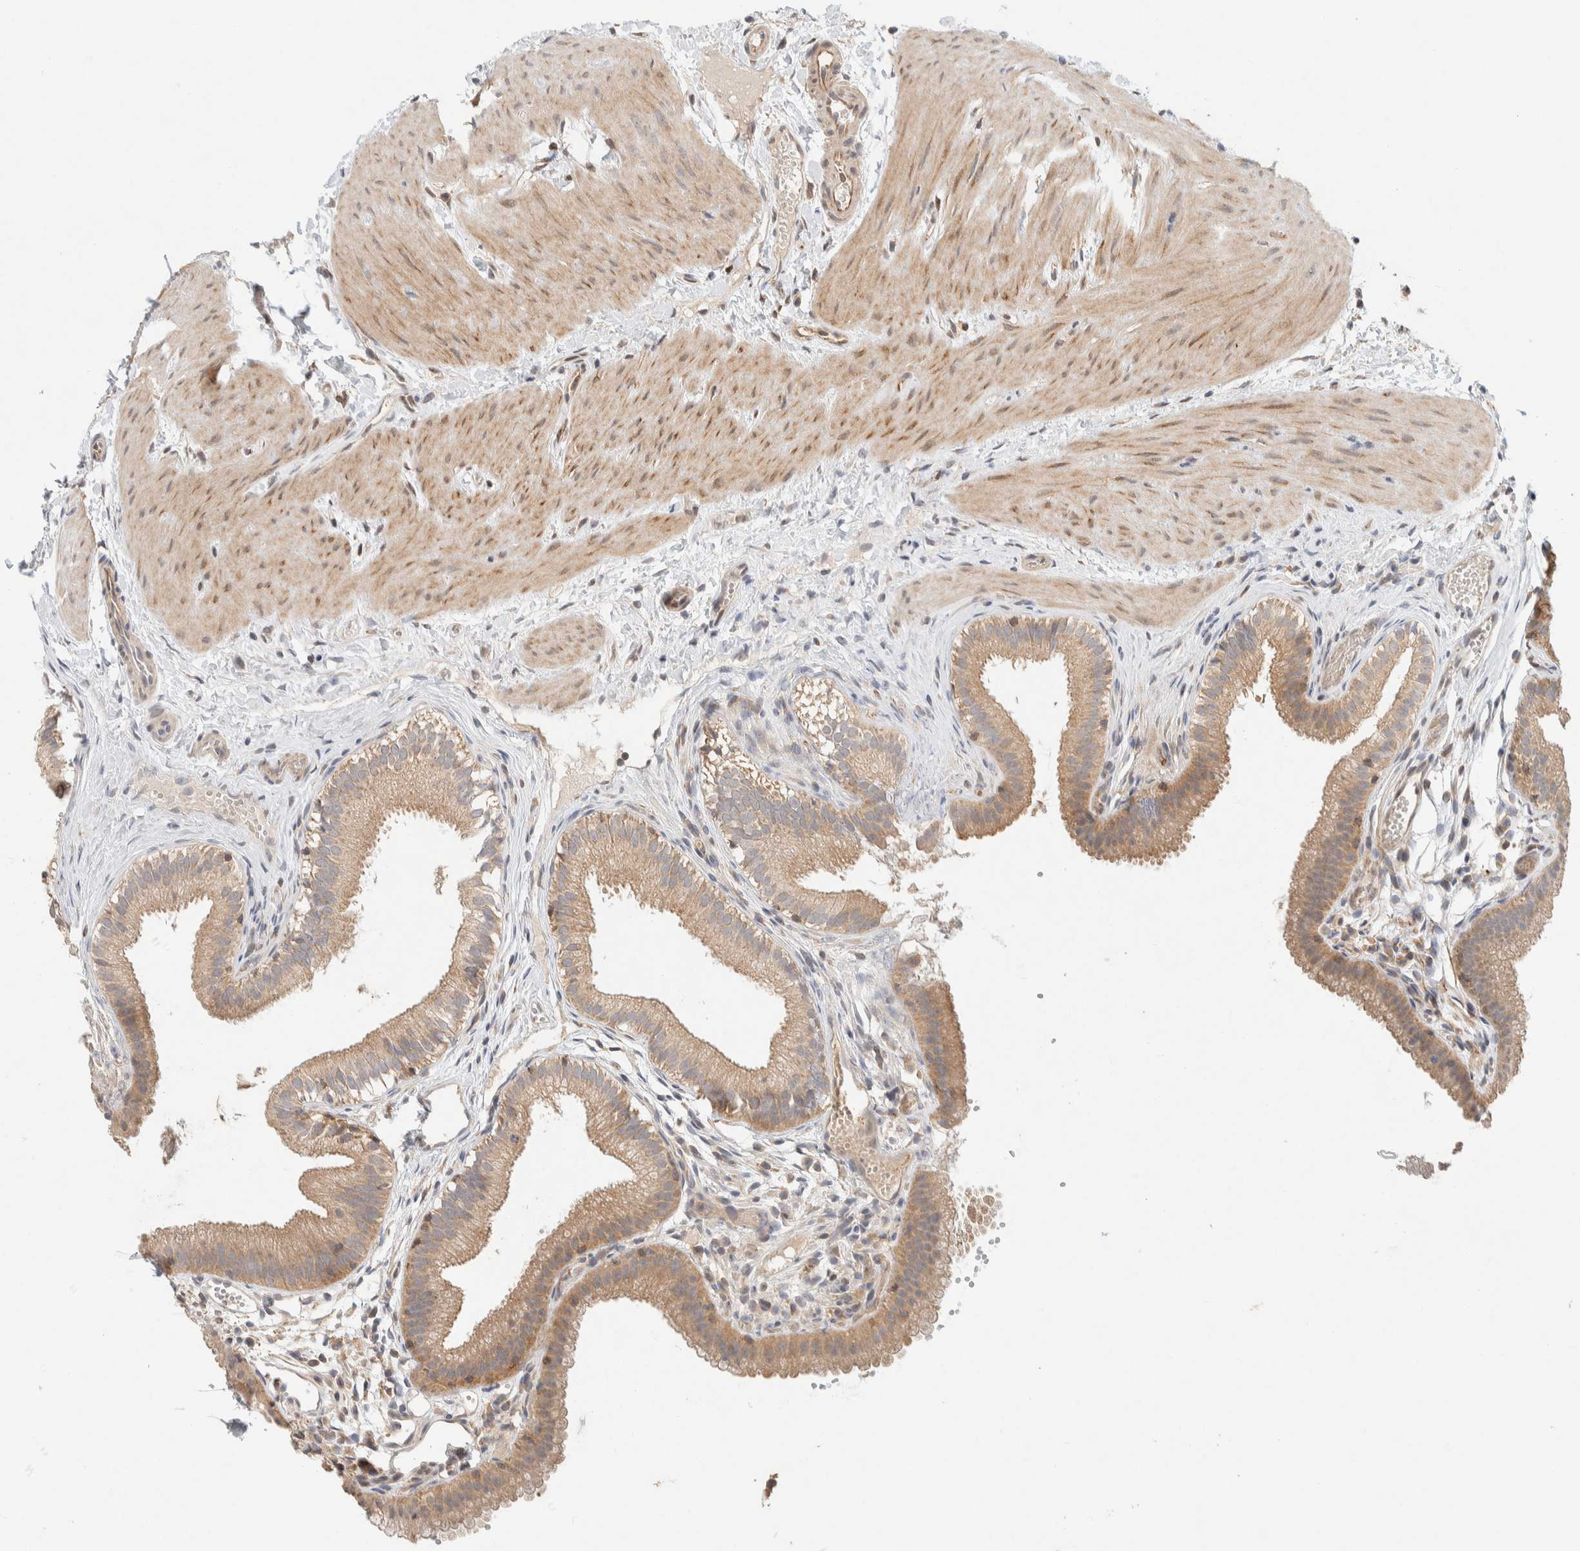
{"staining": {"intensity": "moderate", "quantity": ">75%", "location": "cytoplasmic/membranous"}, "tissue": "gallbladder", "cell_type": "Glandular cells", "image_type": "normal", "snomed": [{"axis": "morphology", "description": "Normal tissue, NOS"}, {"axis": "topography", "description": "Gallbladder"}], "caption": "Immunohistochemical staining of unremarkable human gallbladder shows medium levels of moderate cytoplasmic/membranous positivity in approximately >75% of glandular cells.", "gene": "KIF9", "patient": {"sex": "female", "age": 26}}